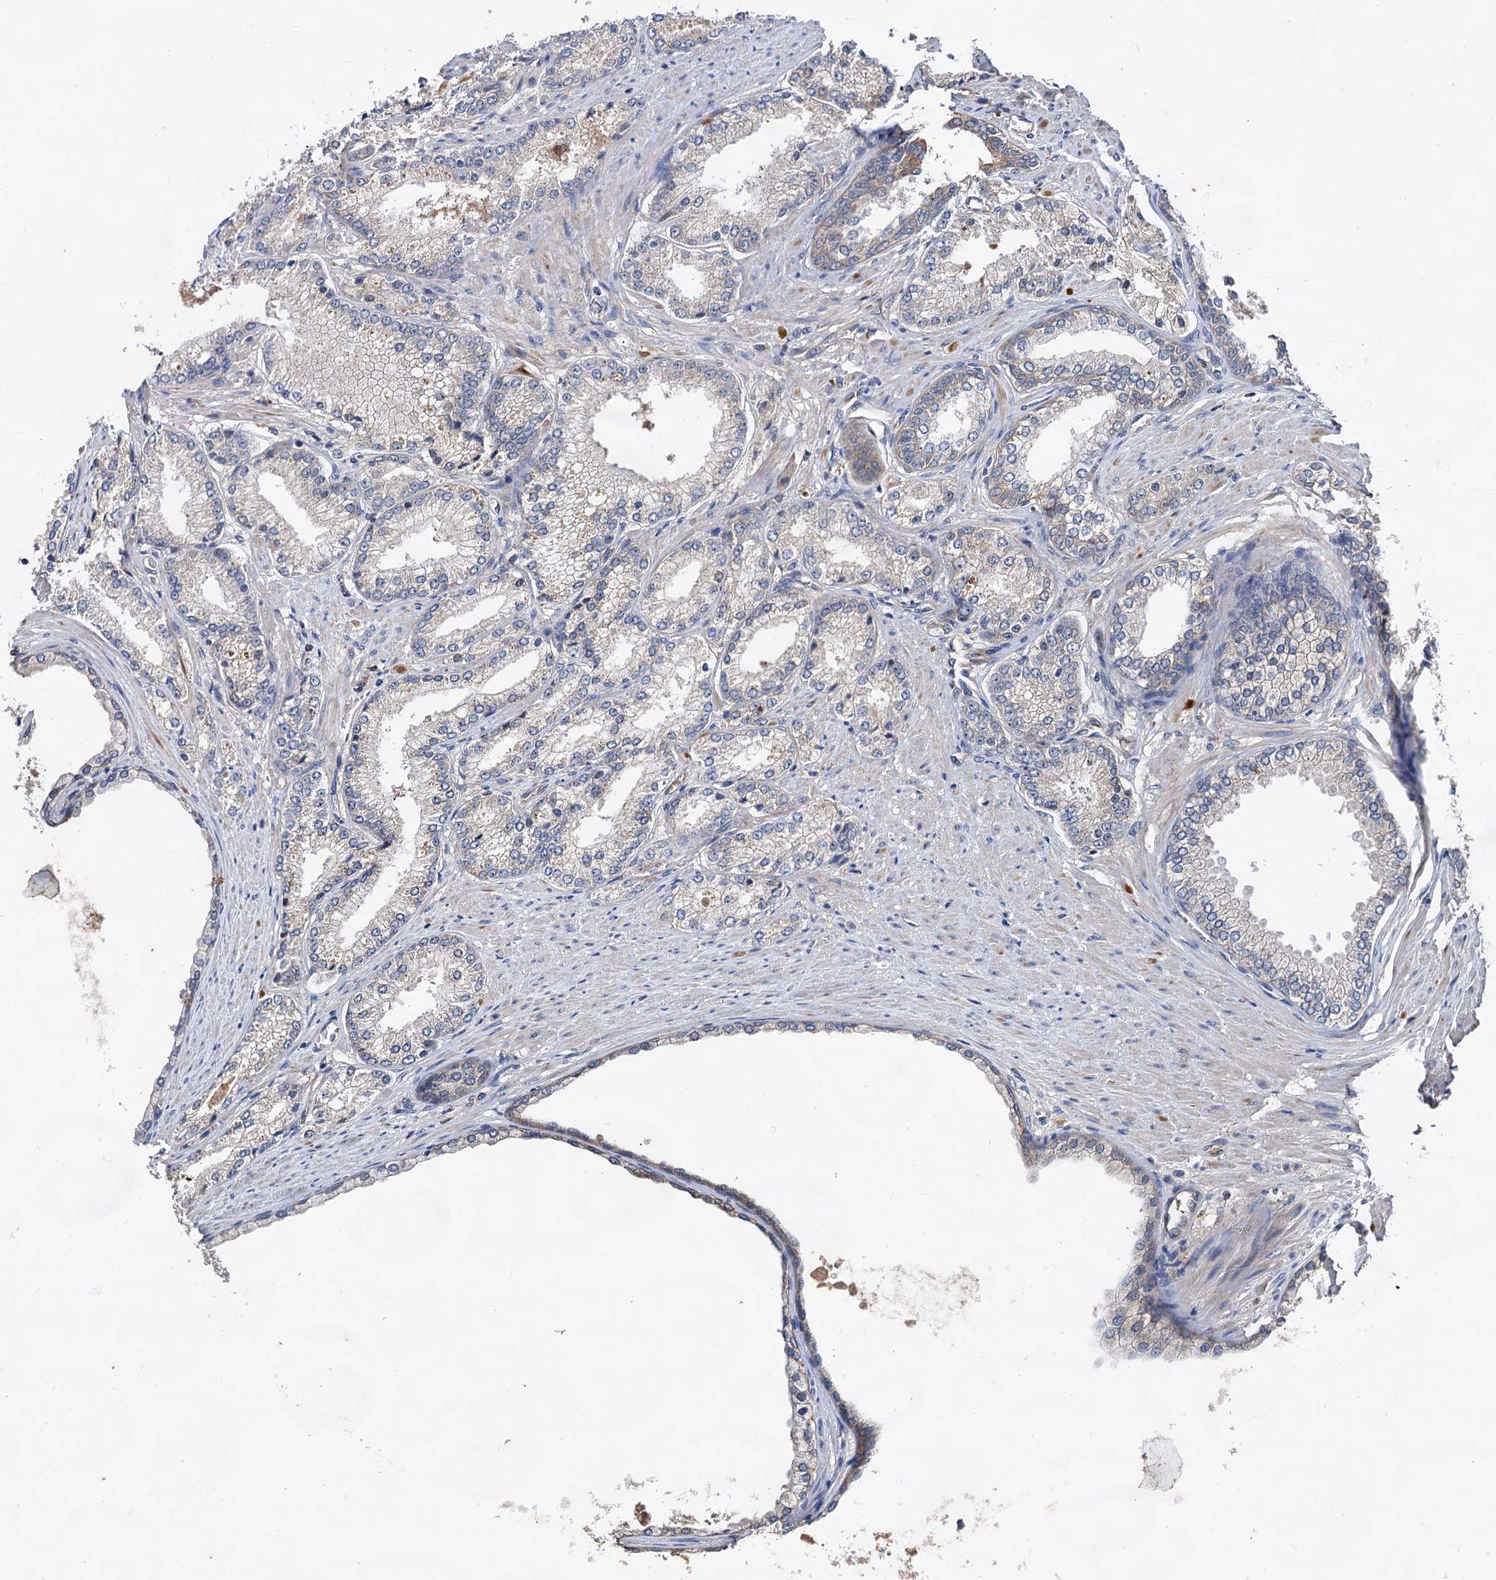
{"staining": {"intensity": "negative", "quantity": "none", "location": "none"}, "tissue": "prostate cancer", "cell_type": "Tumor cells", "image_type": "cancer", "snomed": [{"axis": "morphology", "description": "Adenocarcinoma, High grade"}, {"axis": "topography", "description": "Prostate"}], "caption": "A micrograph of human prostate cancer is negative for staining in tumor cells.", "gene": "TEX9", "patient": {"sex": "male", "age": 66}}